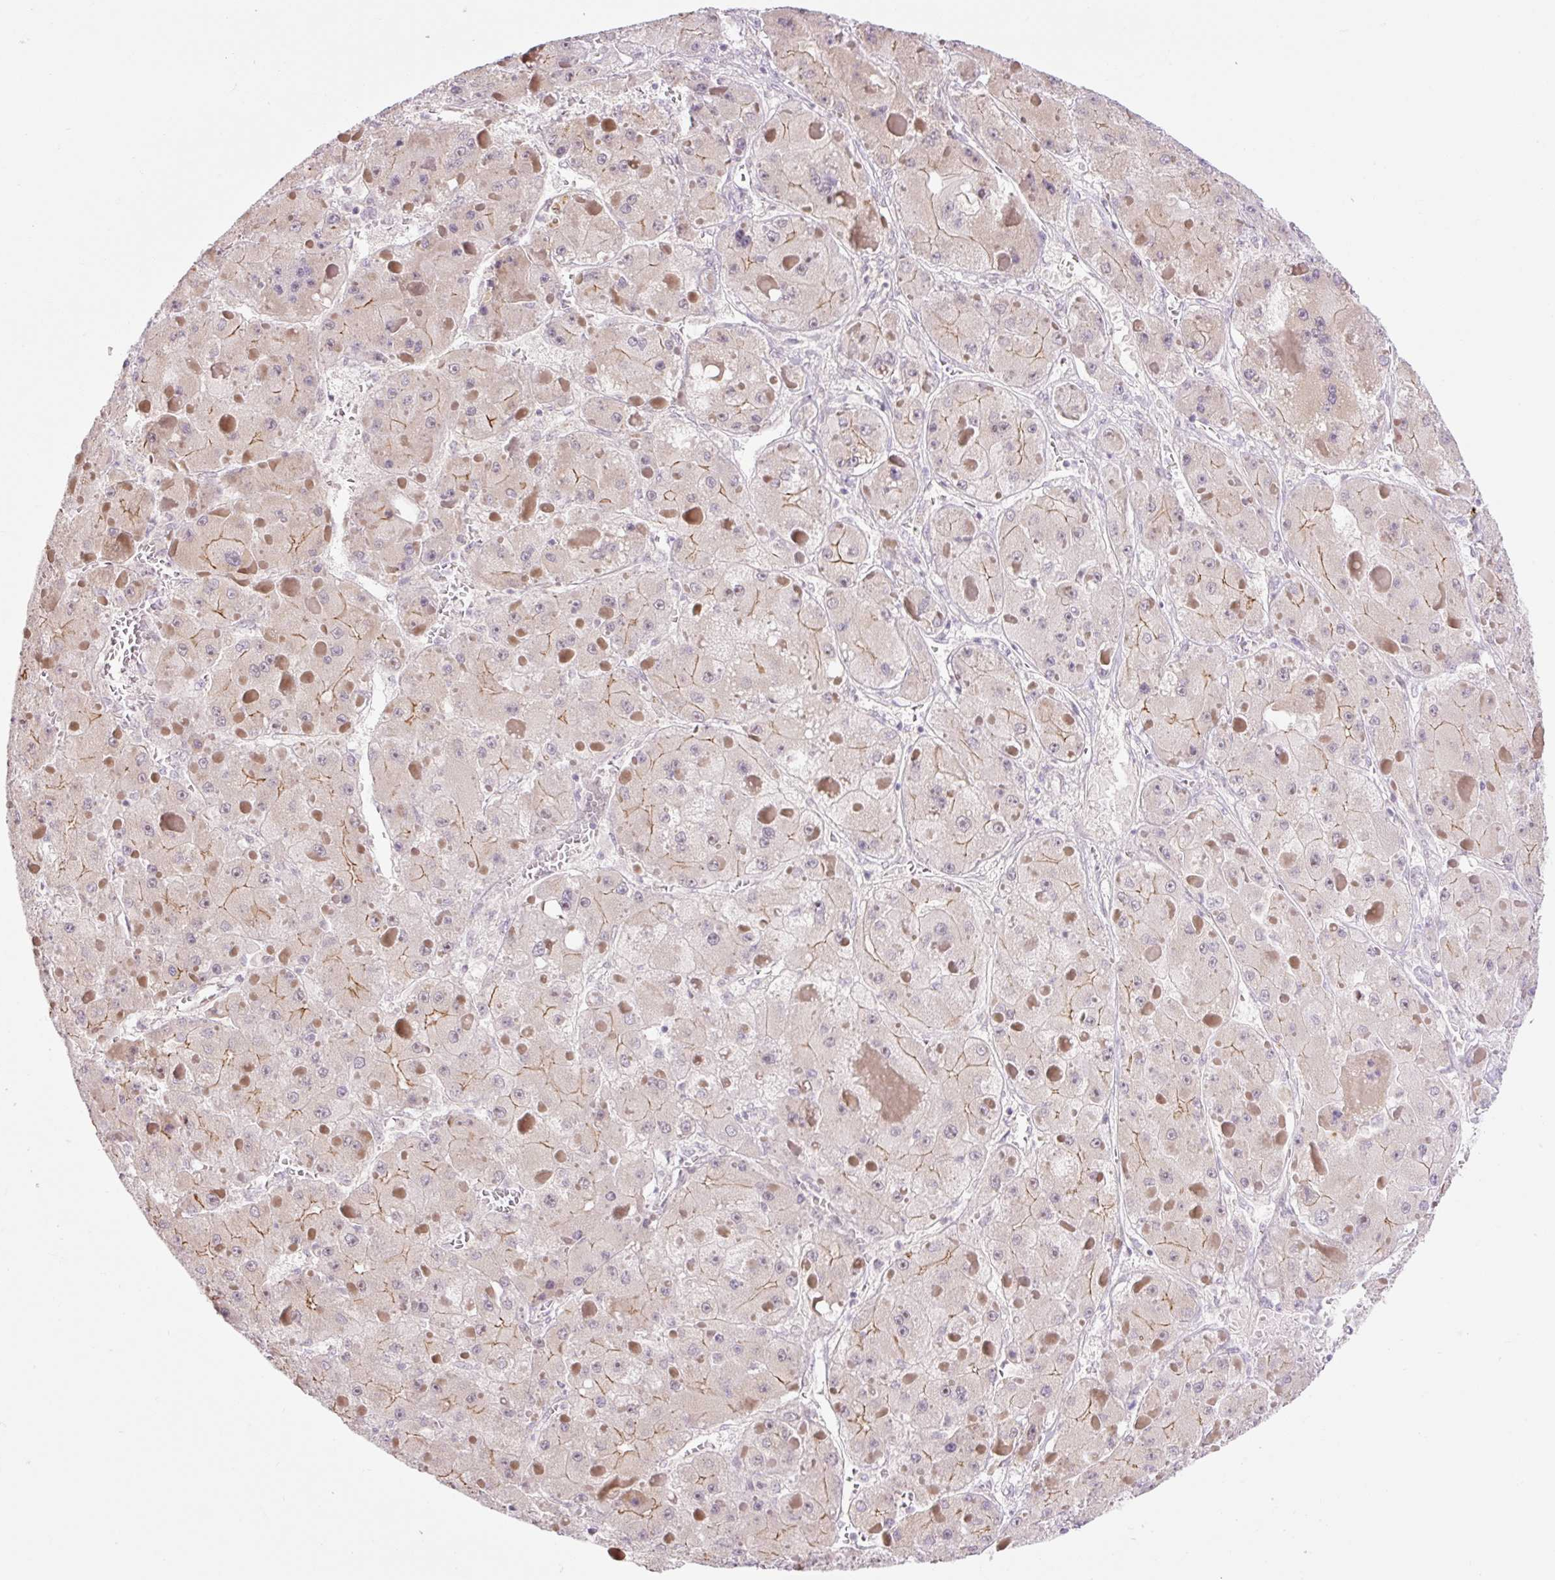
{"staining": {"intensity": "moderate", "quantity": "<25%", "location": "cytoplasmic/membranous"}, "tissue": "liver cancer", "cell_type": "Tumor cells", "image_type": "cancer", "snomed": [{"axis": "morphology", "description": "Carcinoma, Hepatocellular, NOS"}, {"axis": "topography", "description": "Liver"}], "caption": "Liver hepatocellular carcinoma was stained to show a protein in brown. There is low levels of moderate cytoplasmic/membranous staining in approximately <25% of tumor cells.", "gene": "ICE1", "patient": {"sex": "female", "age": 73}}